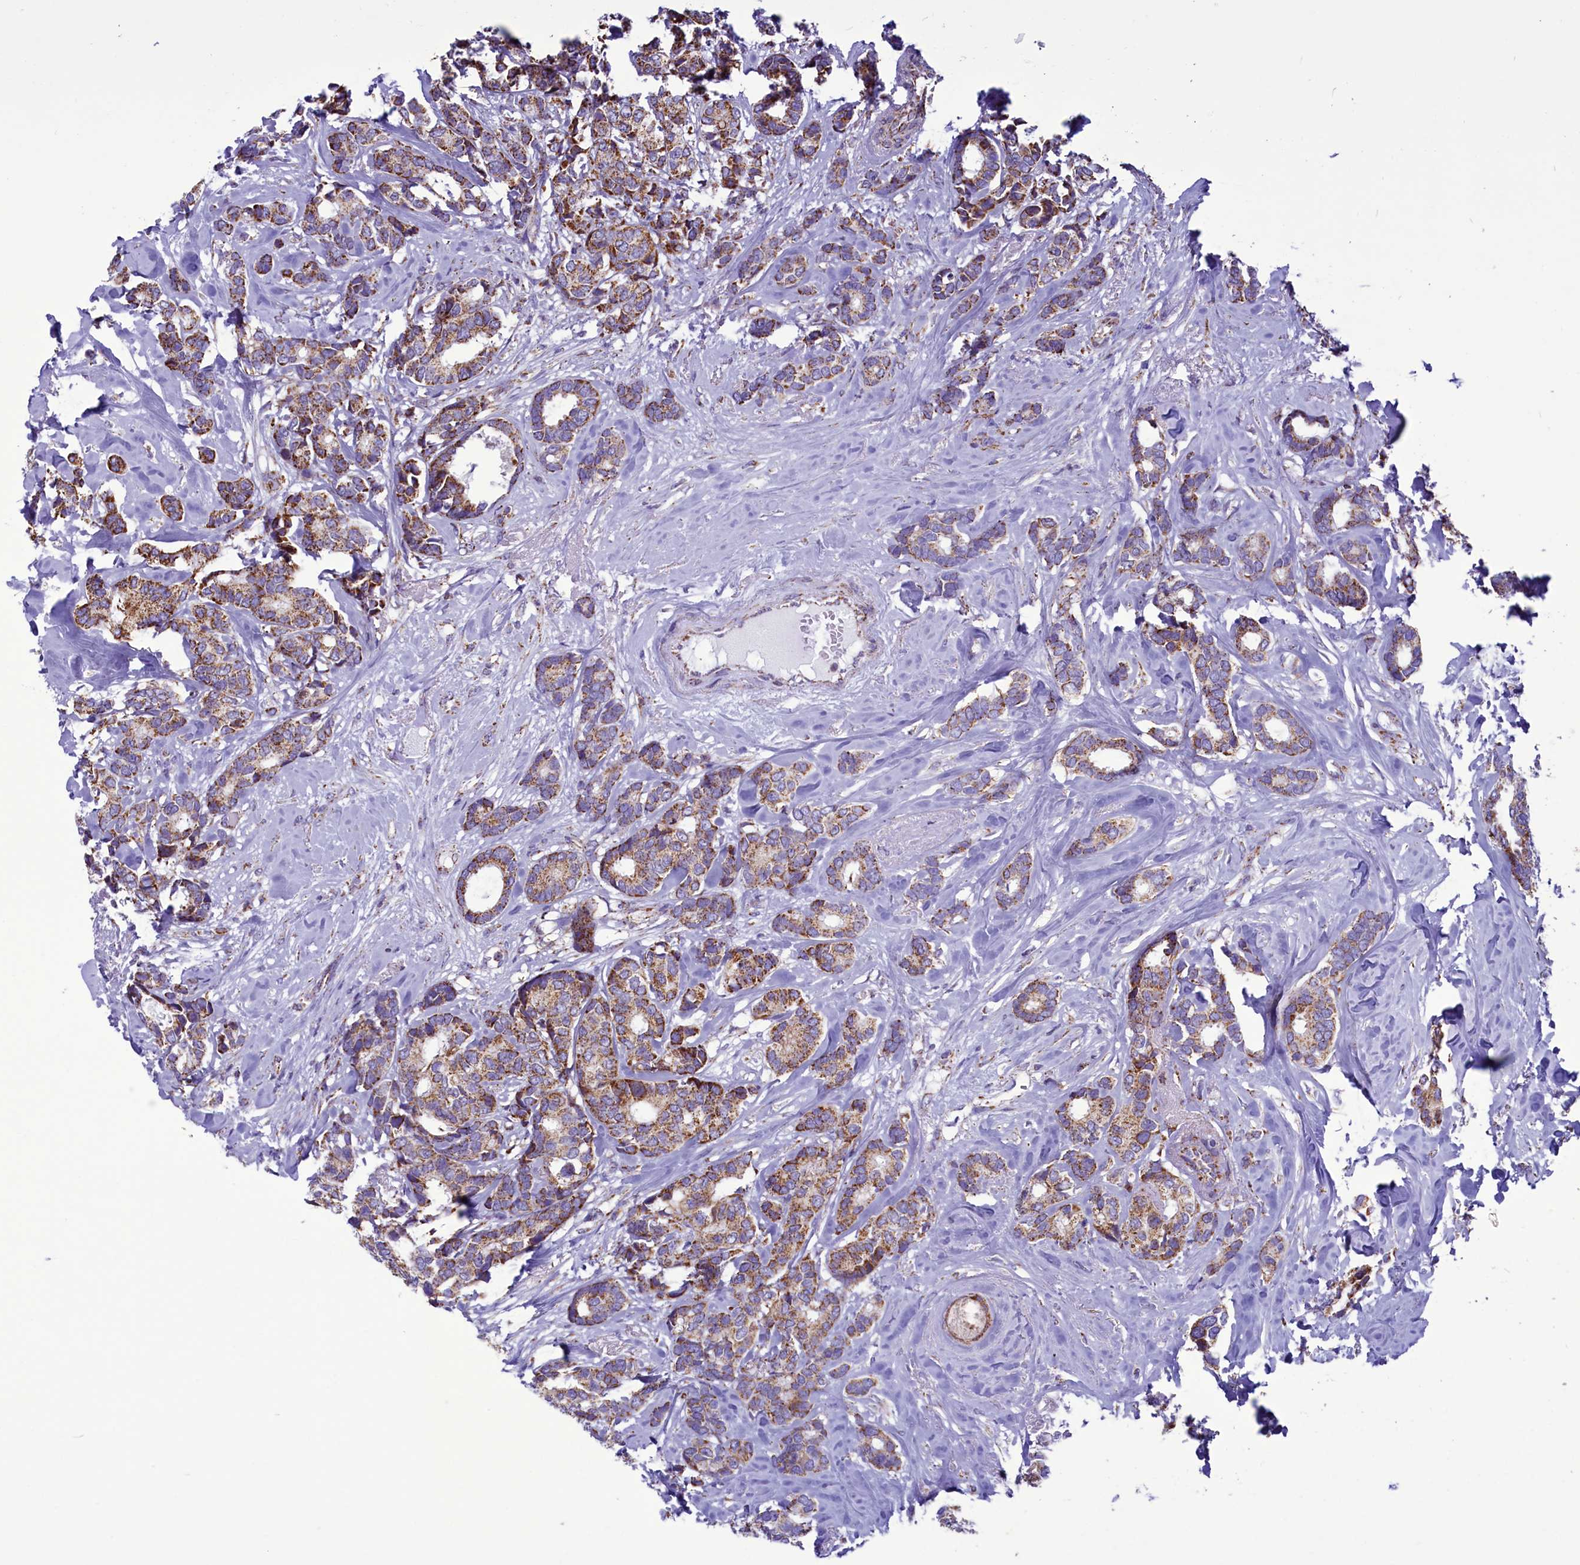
{"staining": {"intensity": "moderate", "quantity": ">75%", "location": "cytoplasmic/membranous"}, "tissue": "breast cancer", "cell_type": "Tumor cells", "image_type": "cancer", "snomed": [{"axis": "morphology", "description": "Duct carcinoma"}, {"axis": "topography", "description": "Breast"}], "caption": "There is medium levels of moderate cytoplasmic/membranous positivity in tumor cells of breast intraductal carcinoma, as demonstrated by immunohistochemical staining (brown color).", "gene": "ICA1L", "patient": {"sex": "female", "age": 87}}